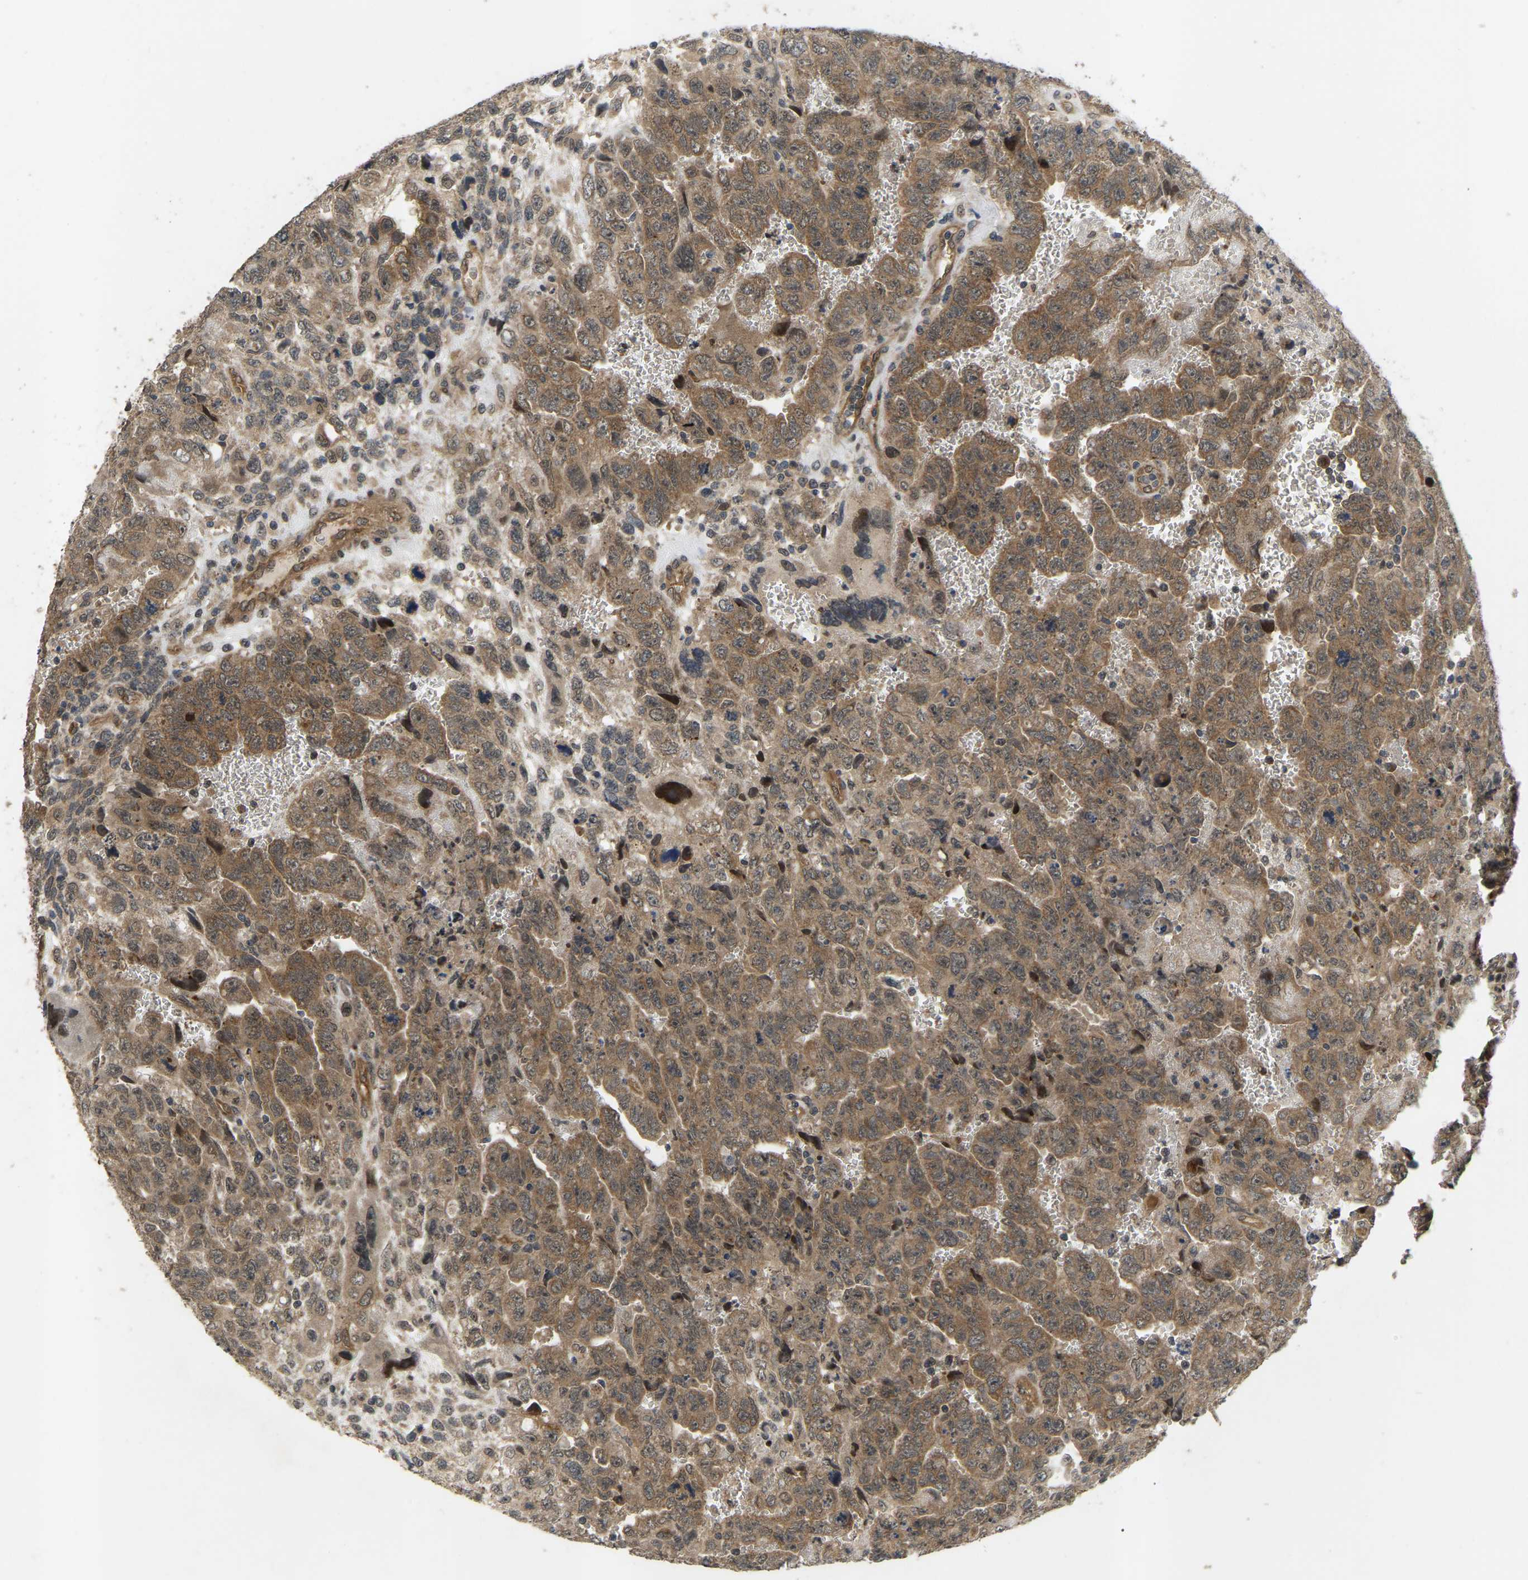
{"staining": {"intensity": "moderate", "quantity": ">75%", "location": "cytoplasmic/membranous"}, "tissue": "testis cancer", "cell_type": "Tumor cells", "image_type": "cancer", "snomed": [{"axis": "morphology", "description": "Carcinoma, Embryonal, NOS"}, {"axis": "topography", "description": "Testis"}], "caption": "The immunohistochemical stain labels moderate cytoplasmic/membranous expression in tumor cells of testis cancer (embryonal carcinoma) tissue. (brown staining indicates protein expression, while blue staining denotes nuclei).", "gene": "LIMK2", "patient": {"sex": "male", "age": 28}}